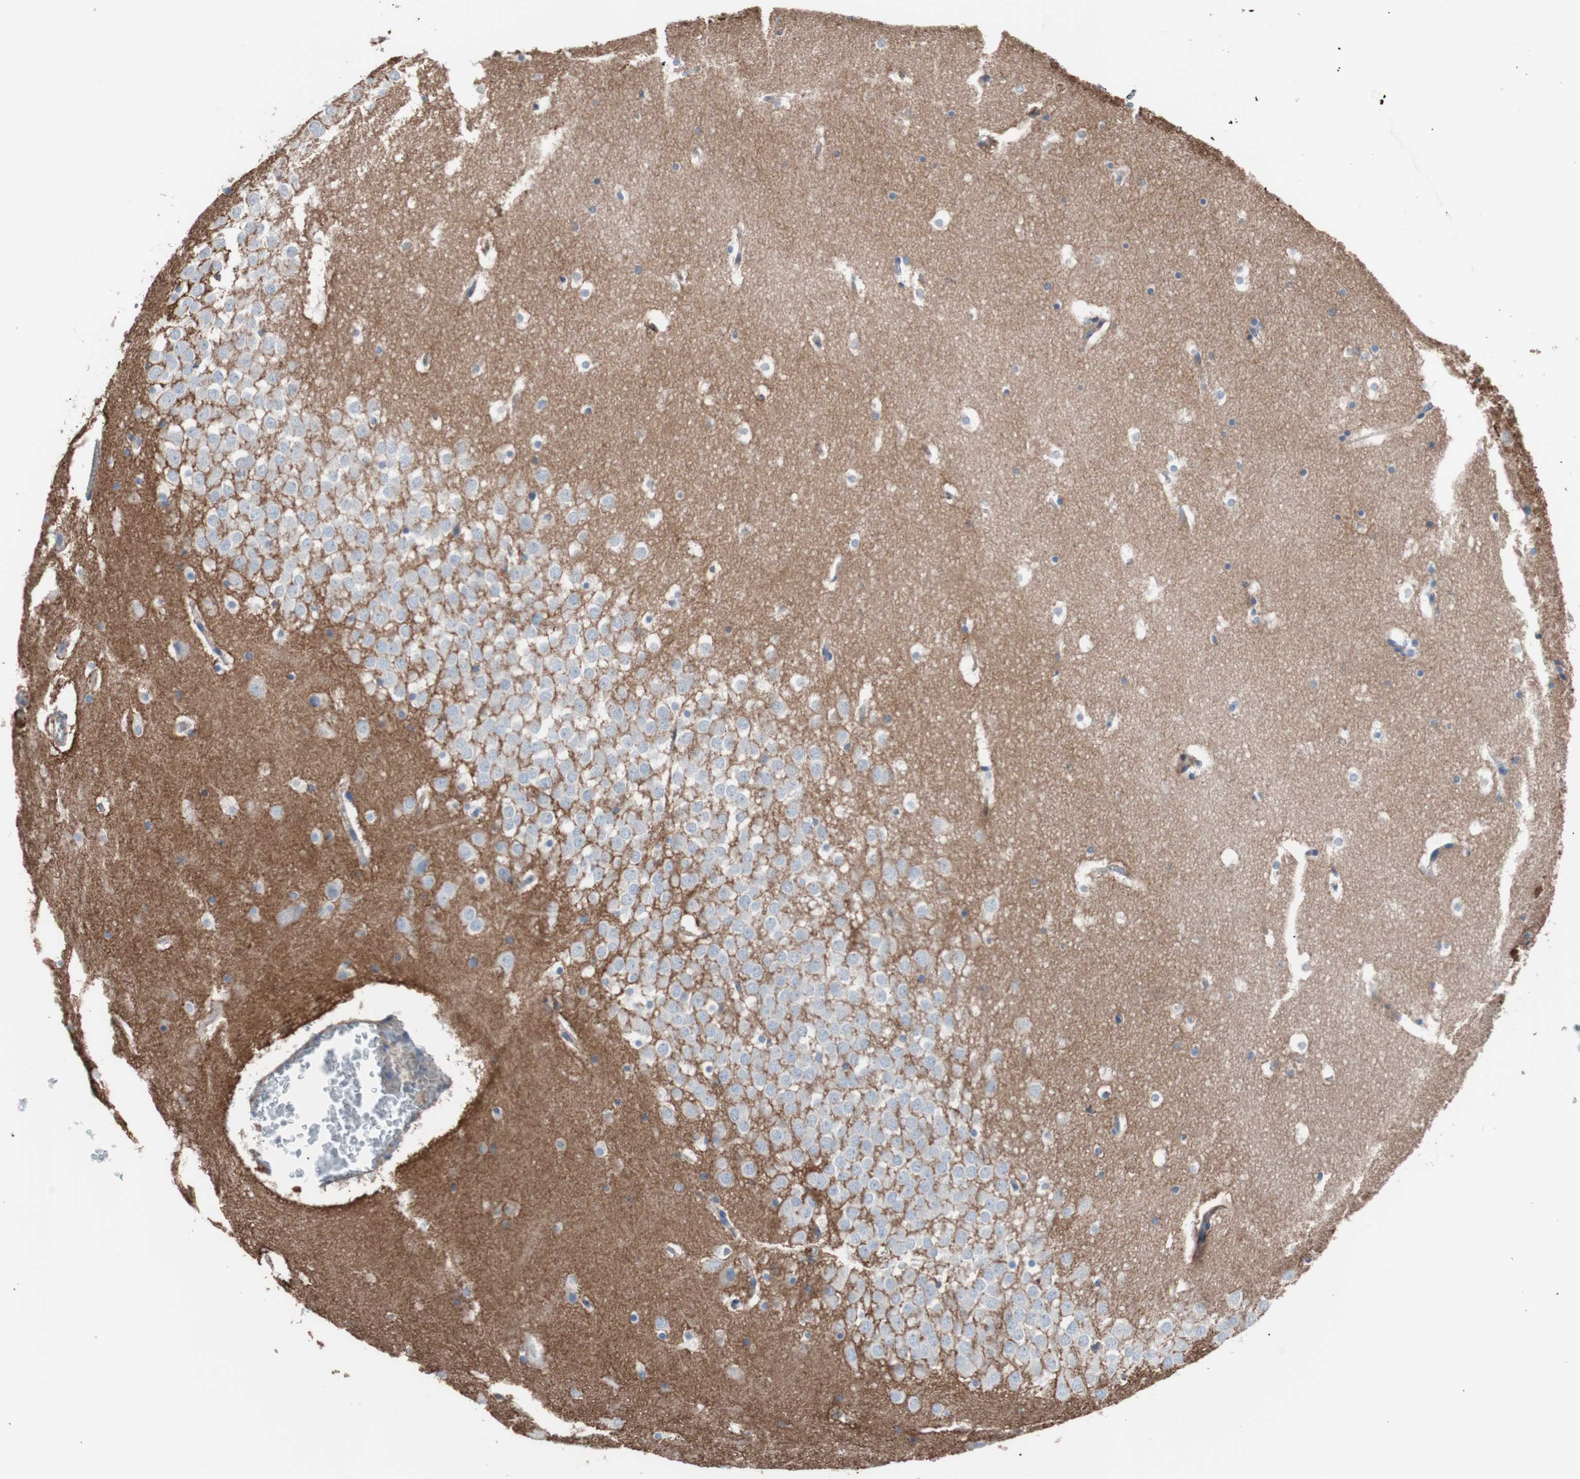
{"staining": {"intensity": "negative", "quantity": "none", "location": "none"}, "tissue": "hippocampus", "cell_type": "Glial cells", "image_type": "normal", "snomed": [{"axis": "morphology", "description": "Normal tissue, NOS"}, {"axis": "topography", "description": "Hippocampus"}], "caption": "Immunohistochemistry photomicrograph of benign hippocampus: human hippocampus stained with DAB (3,3'-diaminobenzidine) displays no significant protein staining in glial cells. (DAB (3,3'-diaminobenzidine) immunohistochemistry (IHC) with hematoxylin counter stain).", "gene": "CD81", "patient": {"sex": "male", "age": 45}}